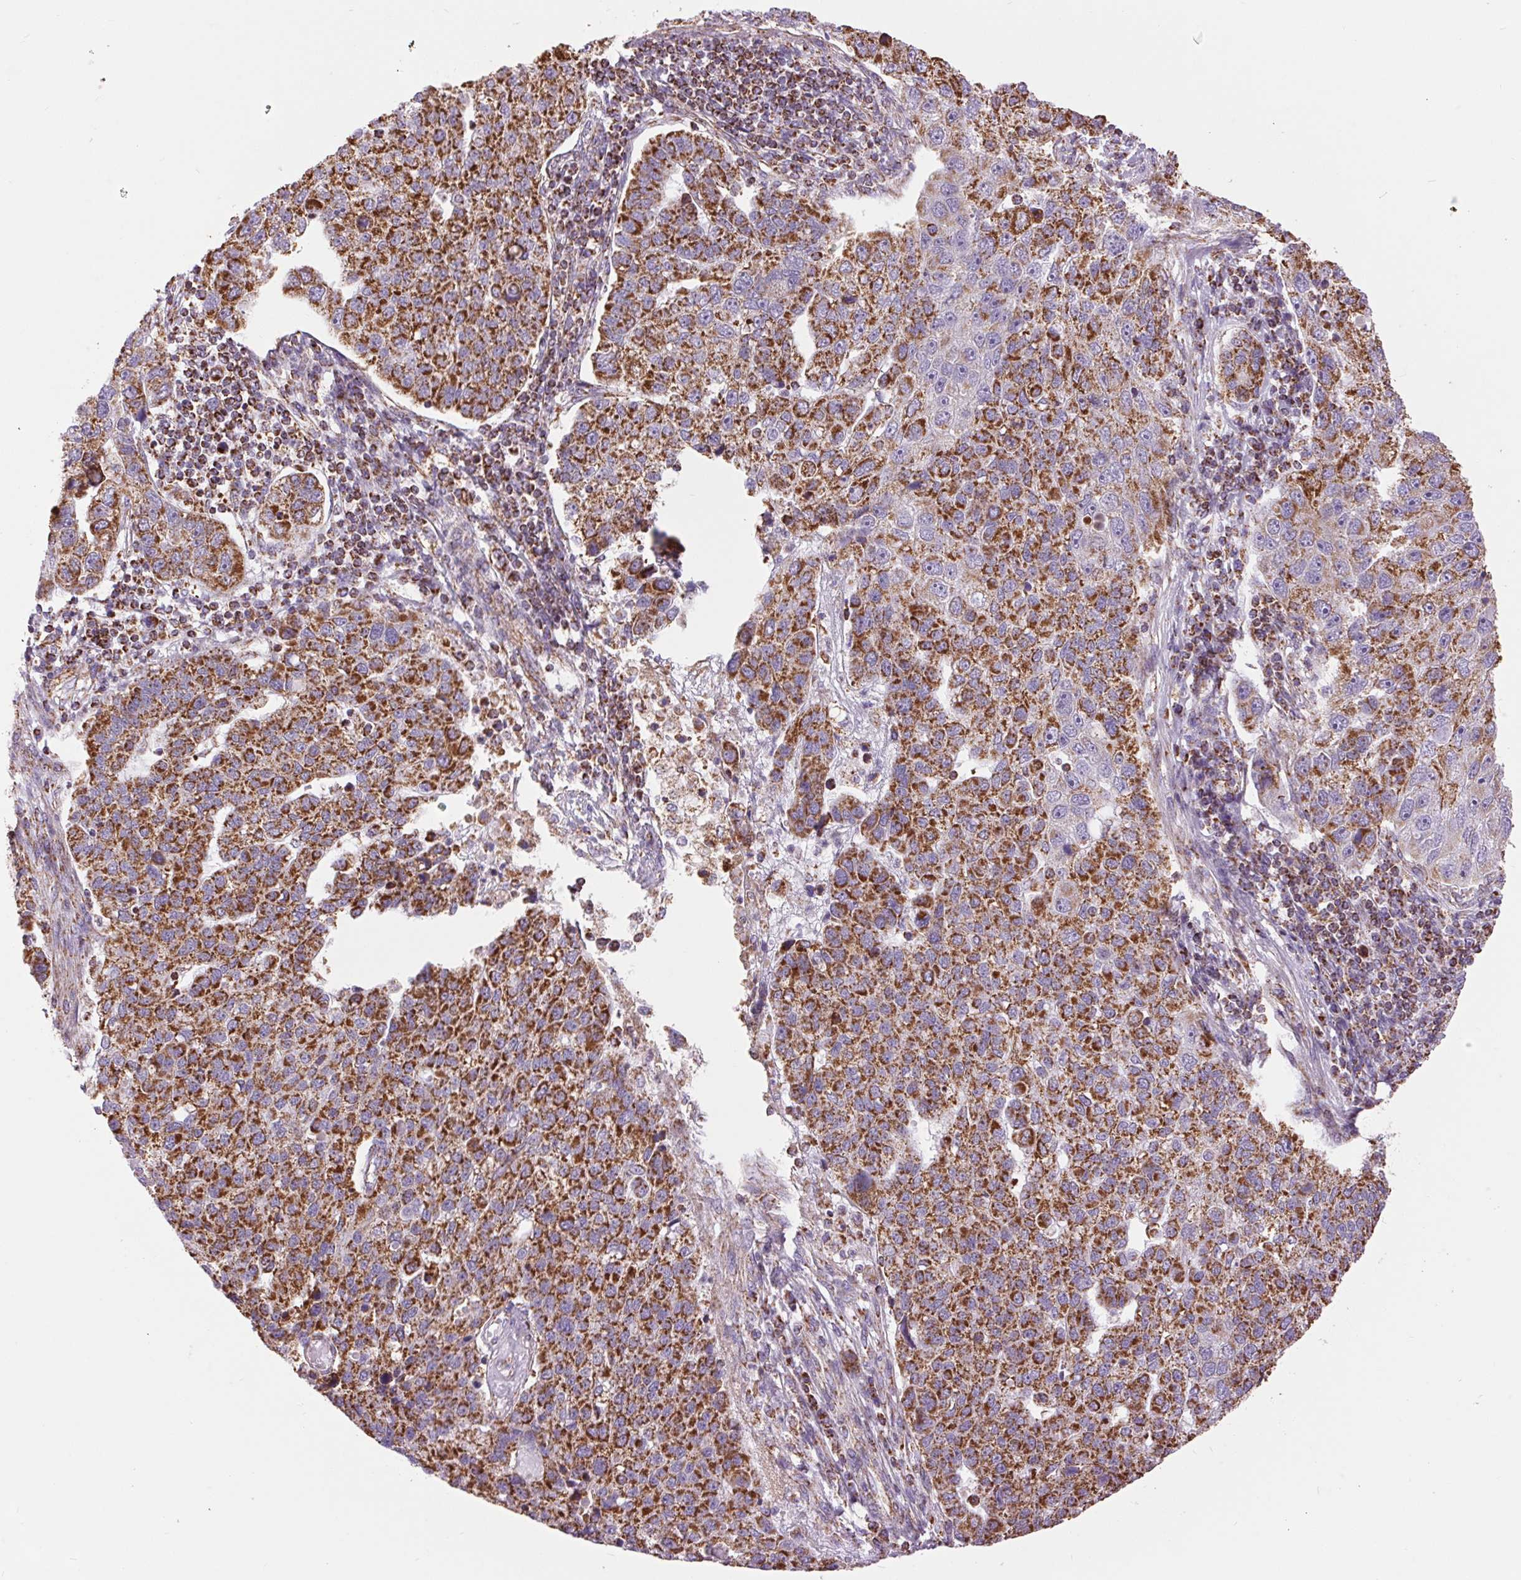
{"staining": {"intensity": "strong", "quantity": ">75%", "location": "cytoplasmic/membranous"}, "tissue": "pancreatic cancer", "cell_type": "Tumor cells", "image_type": "cancer", "snomed": [{"axis": "morphology", "description": "Adenocarcinoma, NOS"}, {"axis": "topography", "description": "Pancreas"}], "caption": "Pancreatic adenocarcinoma tissue shows strong cytoplasmic/membranous expression in approximately >75% of tumor cells Using DAB (3,3'-diaminobenzidine) (brown) and hematoxylin (blue) stains, captured at high magnification using brightfield microscopy.", "gene": "ATP5PB", "patient": {"sex": "female", "age": 61}}